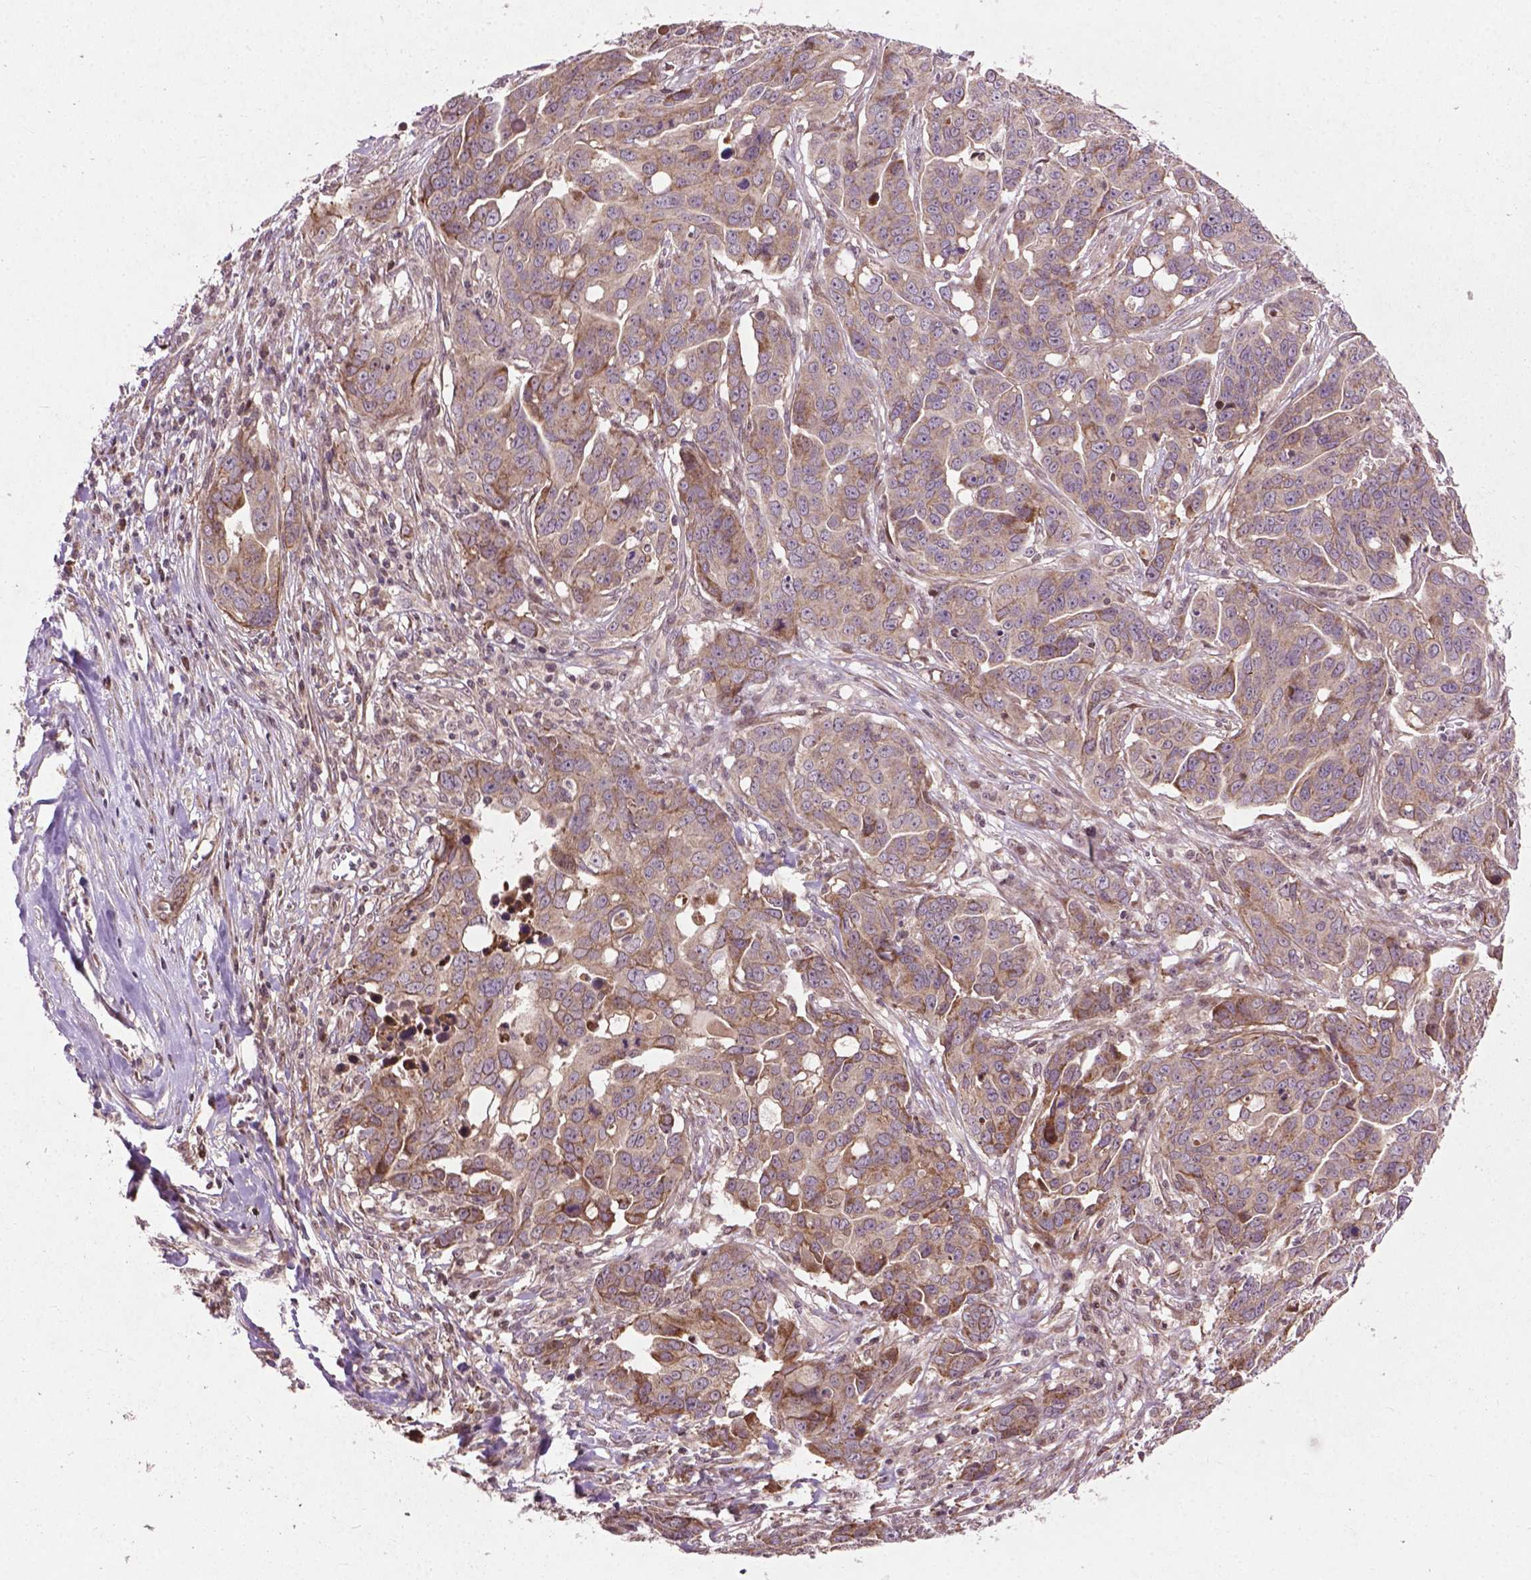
{"staining": {"intensity": "weak", "quantity": "<25%", "location": "cytoplasmic/membranous"}, "tissue": "ovarian cancer", "cell_type": "Tumor cells", "image_type": "cancer", "snomed": [{"axis": "morphology", "description": "Carcinoma, endometroid"}, {"axis": "topography", "description": "Ovary"}], "caption": "Immunohistochemical staining of human endometroid carcinoma (ovarian) exhibits no significant positivity in tumor cells.", "gene": "B3GALNT2", "patient": {"sex": "female", "age": 78}}